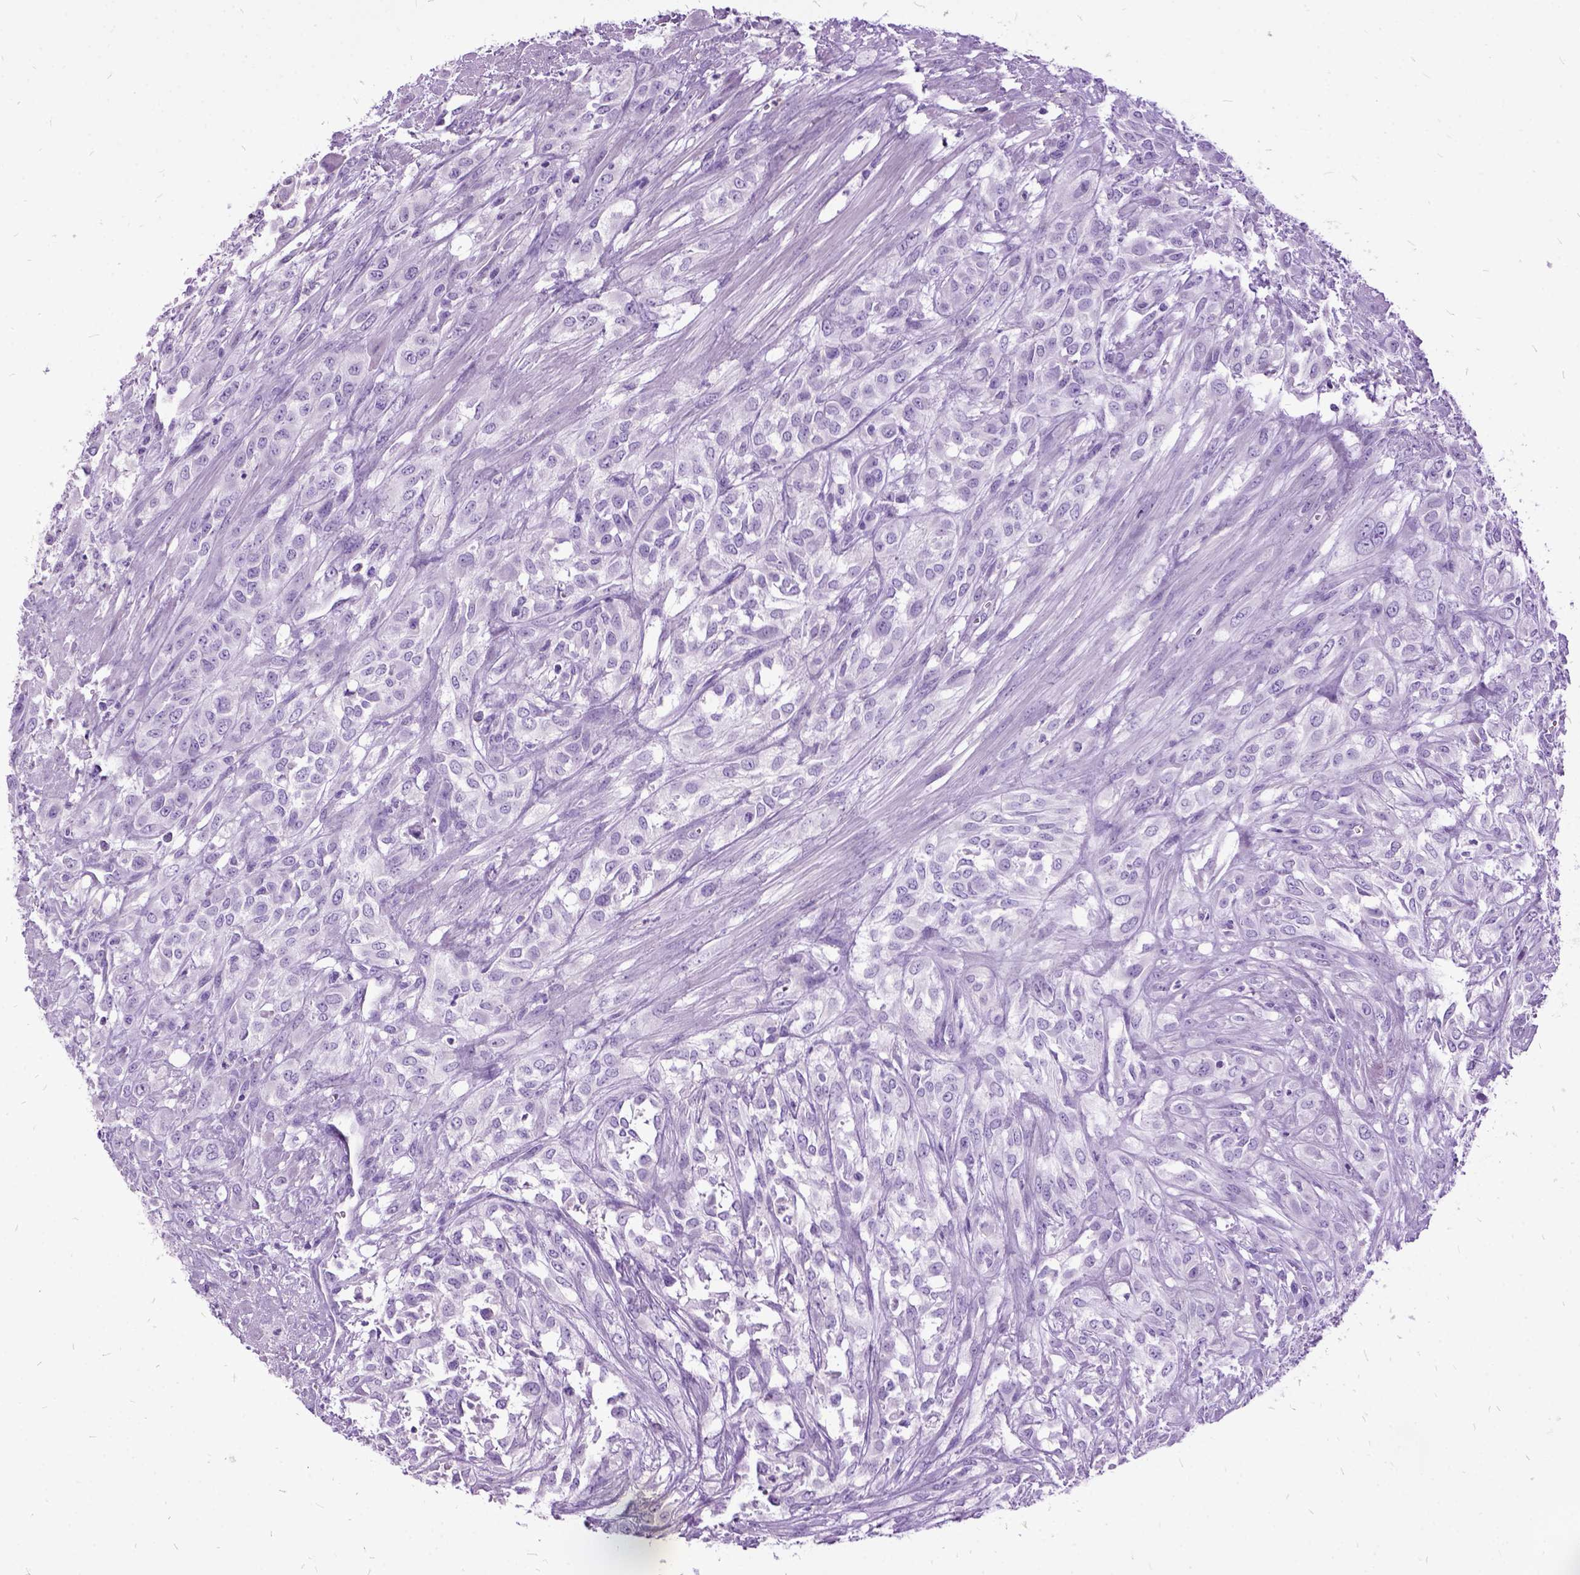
{"staining": {"intensity": "negative", "quantity": "none", "location": "none"}, "tissue": "urothelial cancer", "cell_type": "Tumor cells", "image_type": "cancer", "snomed": [{"axis": "morphology", "description": "Urothelial carcinoma, High grade"}, {"axis": "topography", "description": "Urinary bladder"}], "caption": "This micrograph is of urothelial carcinoma (high-grade) stained with immunohistochemistry (IHC) to label a protein in brown with the nuclei are counter-stained blue. There is no expression in tumor cells.", "gene": "MME", "patient": {"sex": "male", "age": 67}}